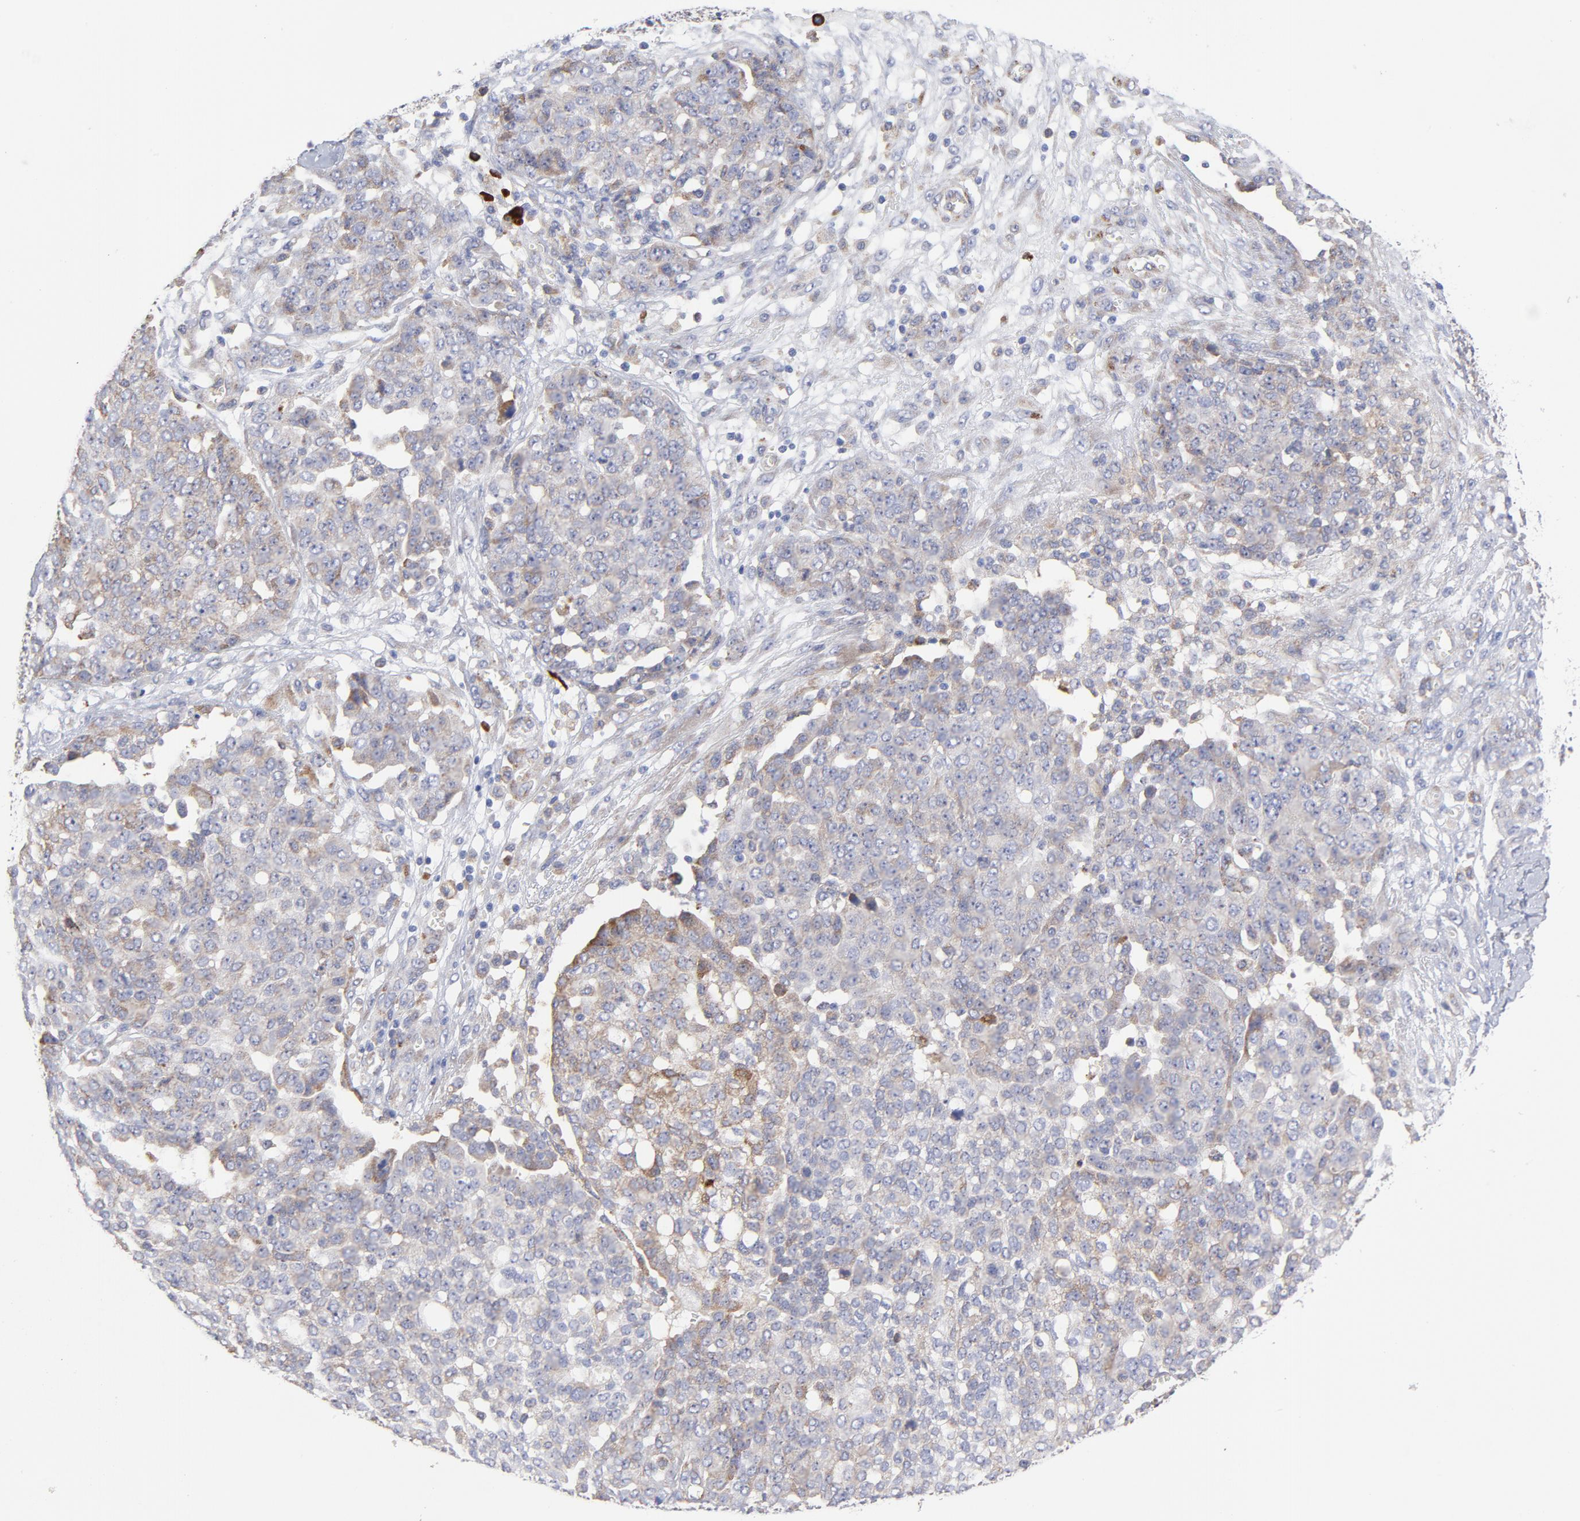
{"staining": {"intensity": "negative", "quantity": "none", "location": "none"}, "tissue": "ovarian cancer", "cell_type": "Tumor cells", "image_type": "cancer", "snomed": [{"axis": "morphology", "description": "Cystadenocarcinoma, serous, NOS"}, {"axis": "topography", "description": "Soft tissue"}, {"axis": "topography", "description": "Ovary"}], "caption": "An immunohistochemistry micrograph of serous cystadenocarcinoma (ovarian) is shown. There is no staining in tumor cells of serous cystadenocarcinoma (ovarian).", "gene": "RAPGEF3", "patient": {"sex": "female", "age": 57}}